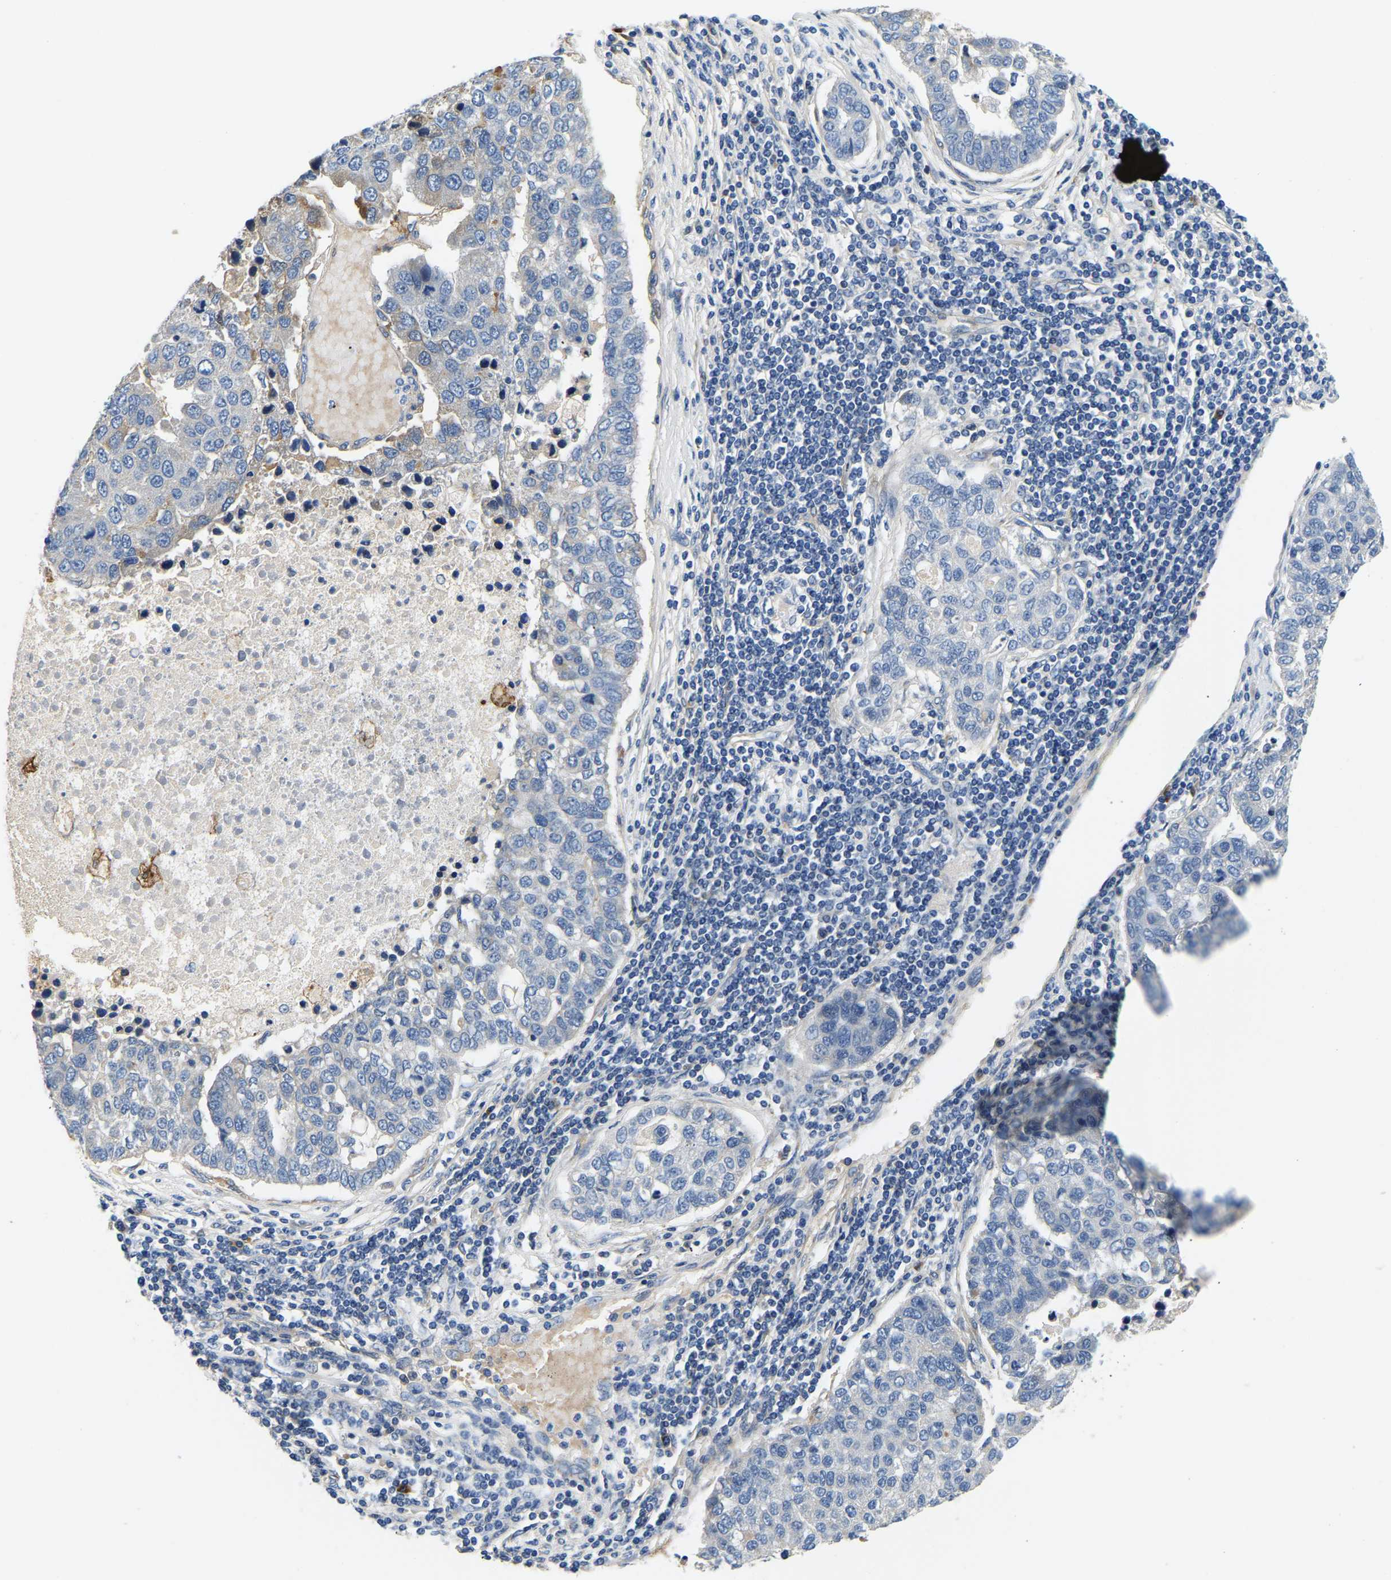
{"staining": {"intensity": "negative", "quantity": "none", "location": "none"}, "tissue": "pancreatic cancer", "cell_type": "Tumor cells", "image_type": "cancer", "snomed": [{"axis": "morphology", "description": "Adenocarcinoma, NOS"}, {"axis": "topography", "description": "Pancreas"}], "caption": "IHC of human pancreatic adenocarcinoma shows no expression in tumor cells.", "gene": "LIAS", "patient": {"sex": "female", "age": 61}}